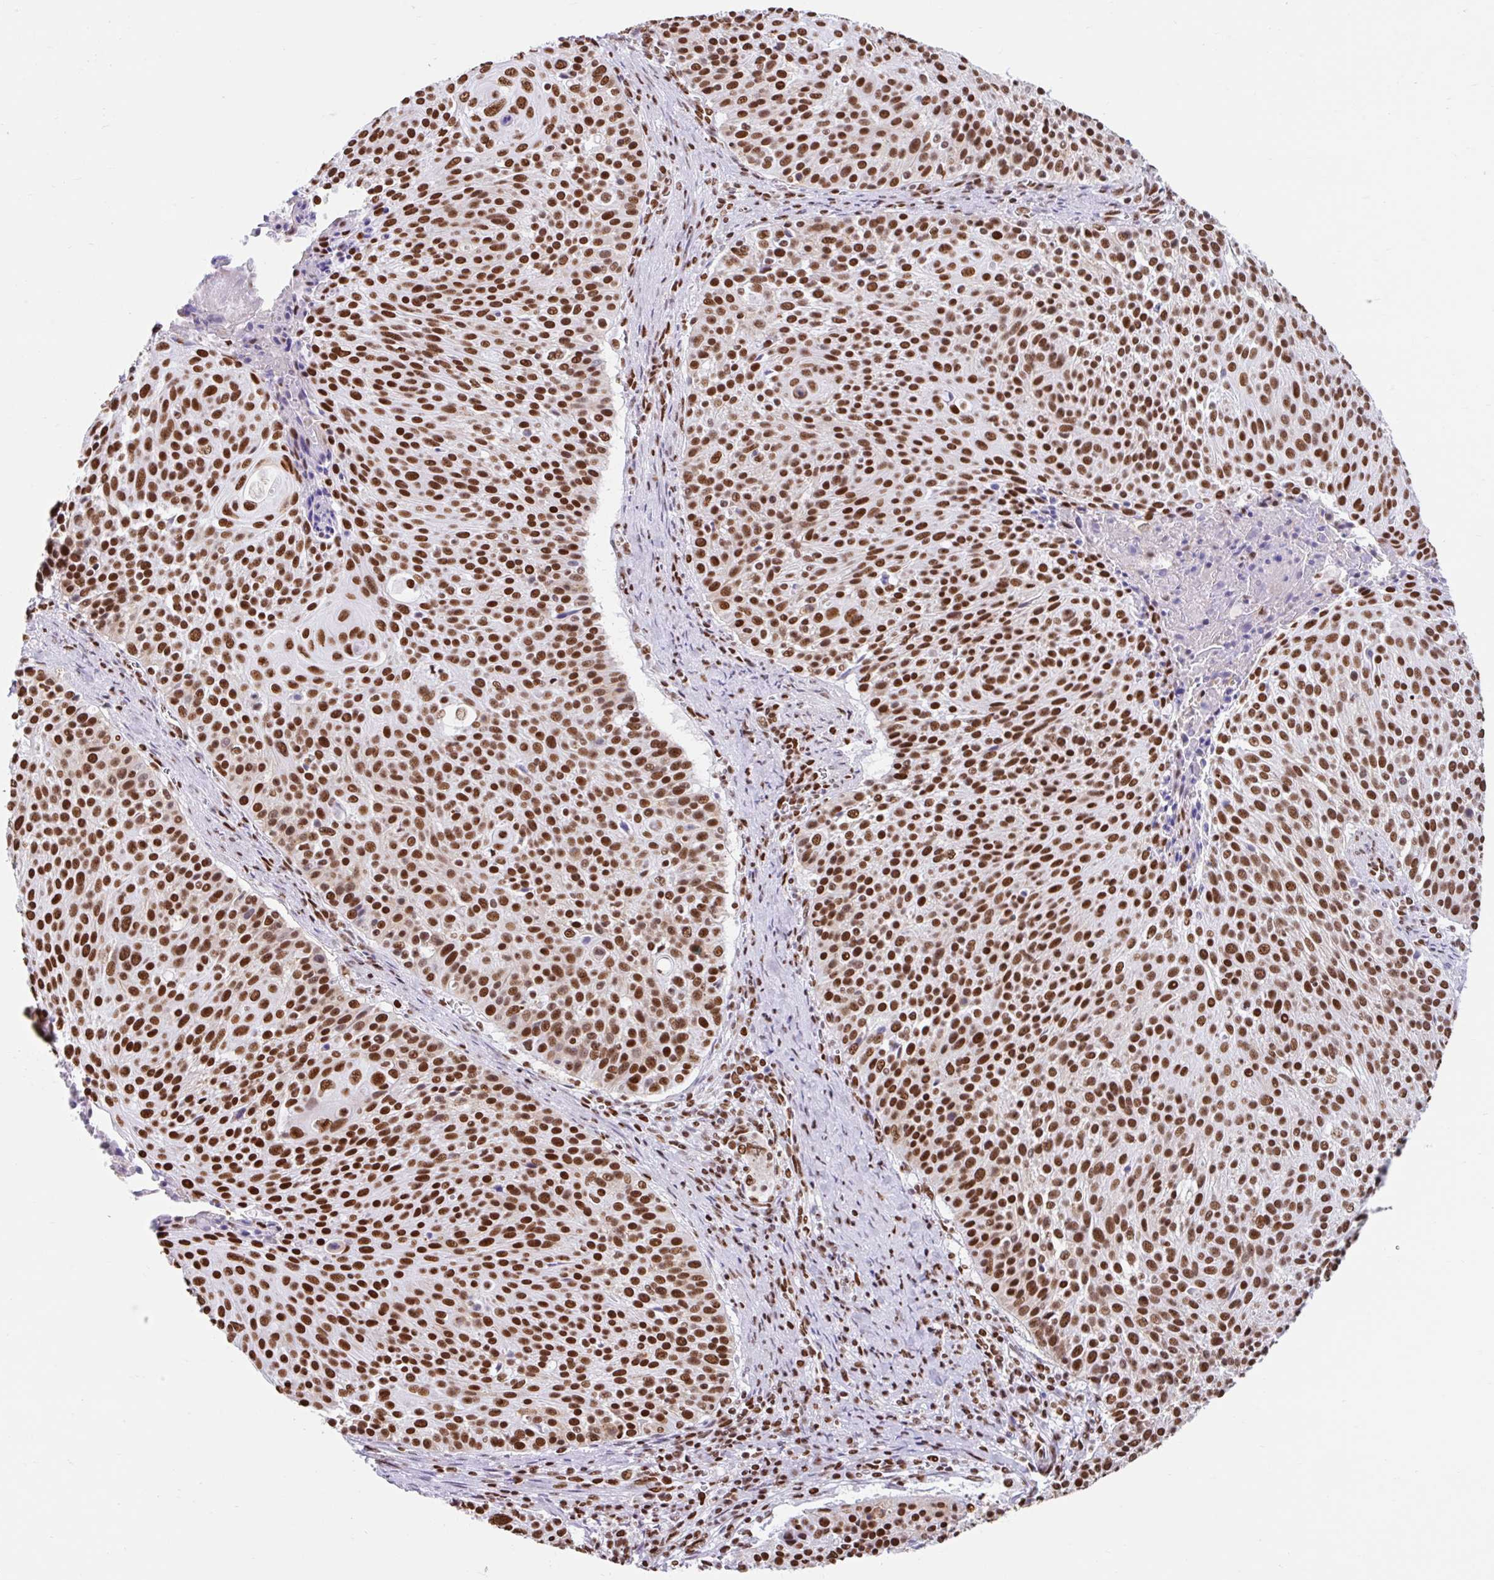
{"staining": {"intensity": "strong", "quantity": ">75%", "location": "nuclear"}, "tissue": "cervical cancer", "cell_type": "Tumor cells", "image_type": "cancer", "snomed": [{"axis": "morphology", "description": "Squamous cell carcinoma, NOS"}, {"axis": "topography", "description": "Cervix"}], "caption": "Immunohistochemistry micrograph of neoplastic tissue: human squamous cell carcinoma (cervical) stained using IHC reveals high levels of strong protein expression localized specifically in the nuclear of tumor cells, appearing as a nuclear brown color.", "gene": "KHDRBS1", "patient": {"sex": "female", "age": 31}}